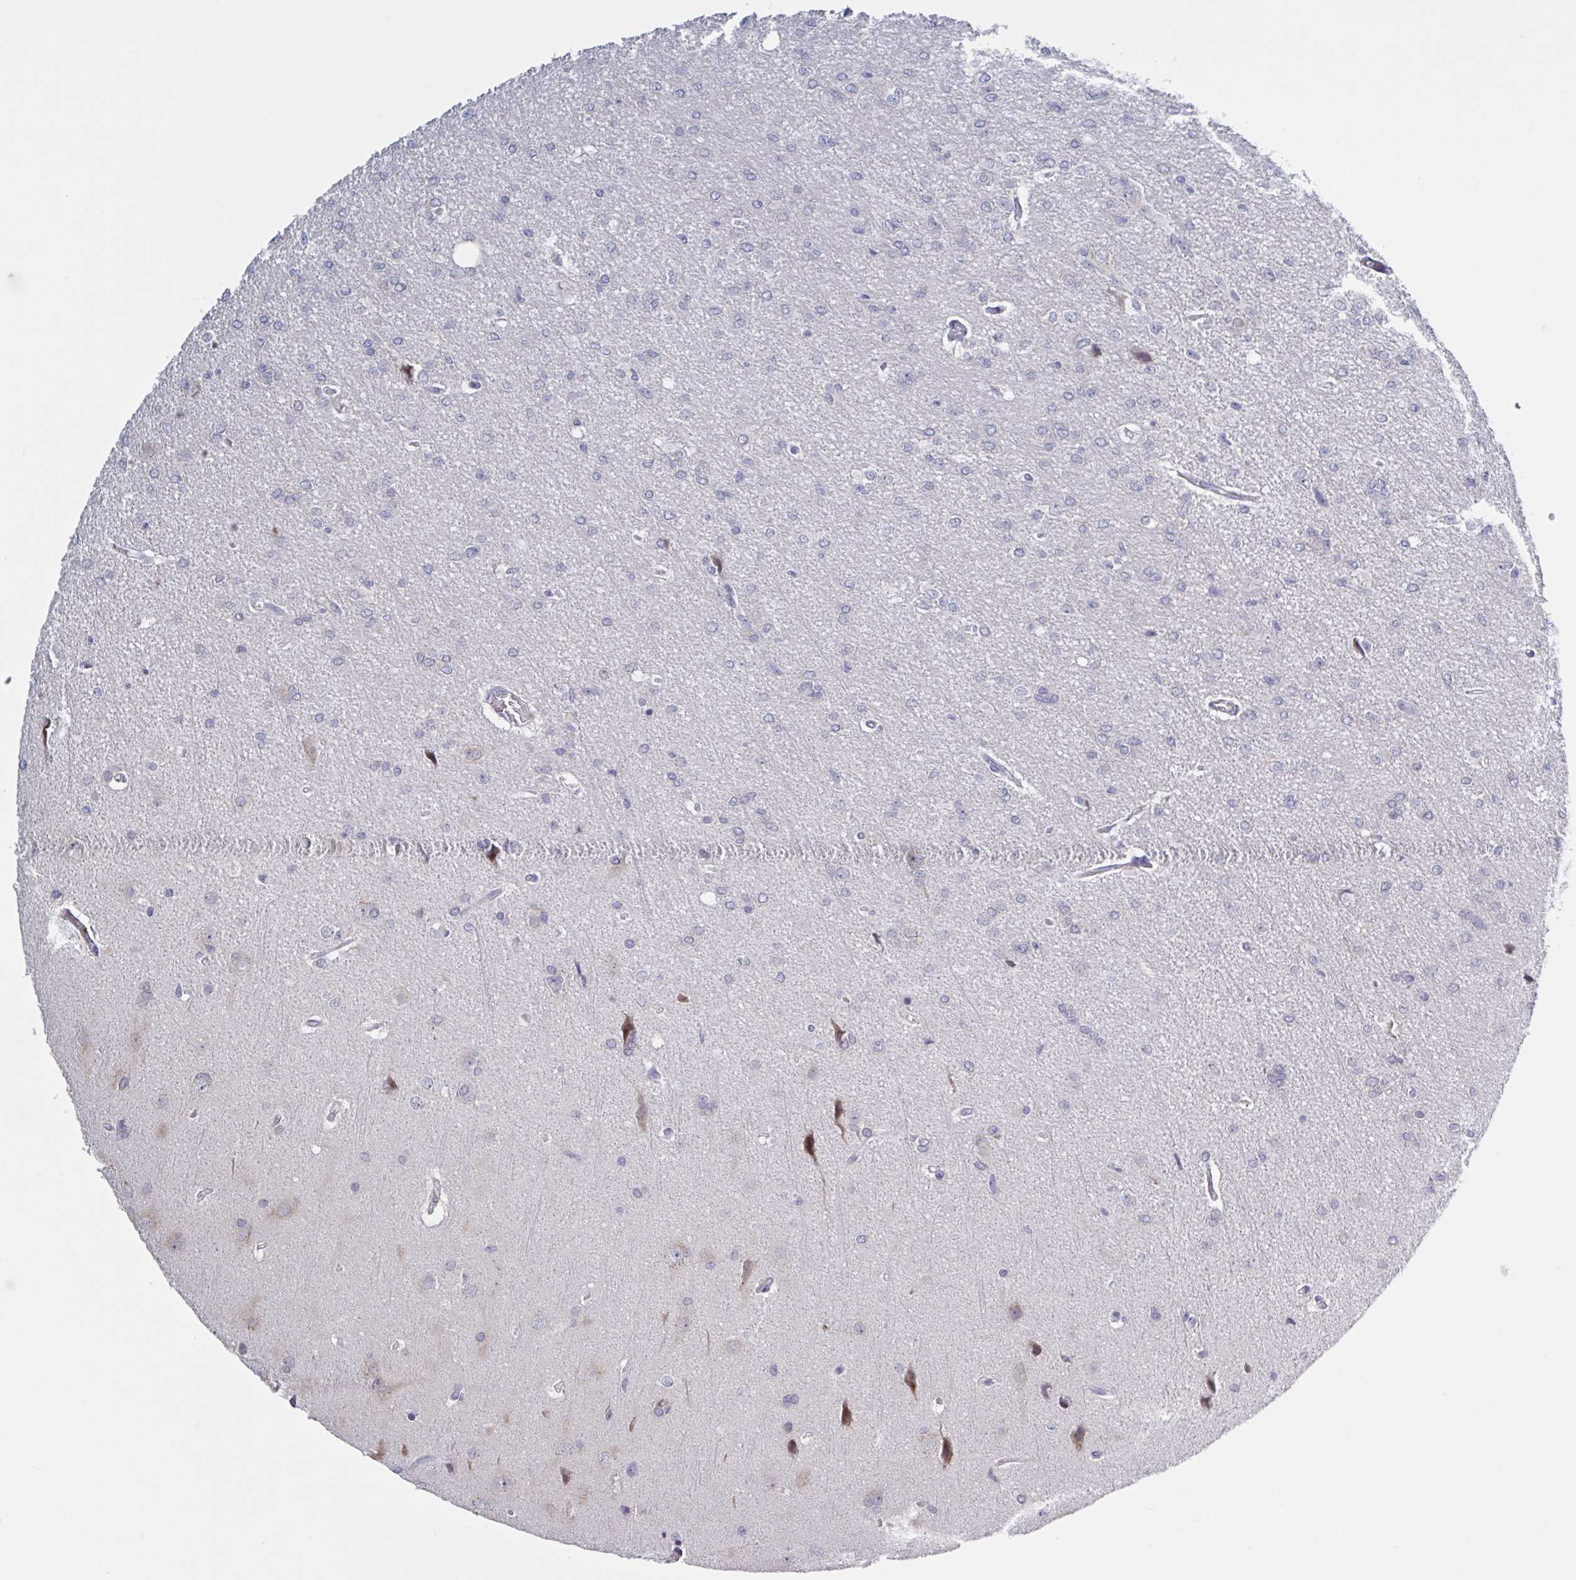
{"staining": {"intensity": "negative", "quantity": "none", "location": "none"}, "tissue": "glioma", "cell_type": "Tumor cells", "image_type": "cancer", "snomed": [{"axis": "morphology", "description": "Glioma, malignant, Low grade"}, {"axis": "topography", "description": "Brain"}], "caption": "High power microscopy photomicrograph of an immunohistochemistry (IHC) histopathology image of glioma, revealing no significant expression in tumor cells.", "gene": "HSD11B2", "patient": {"sex": "male", "age": 26}}